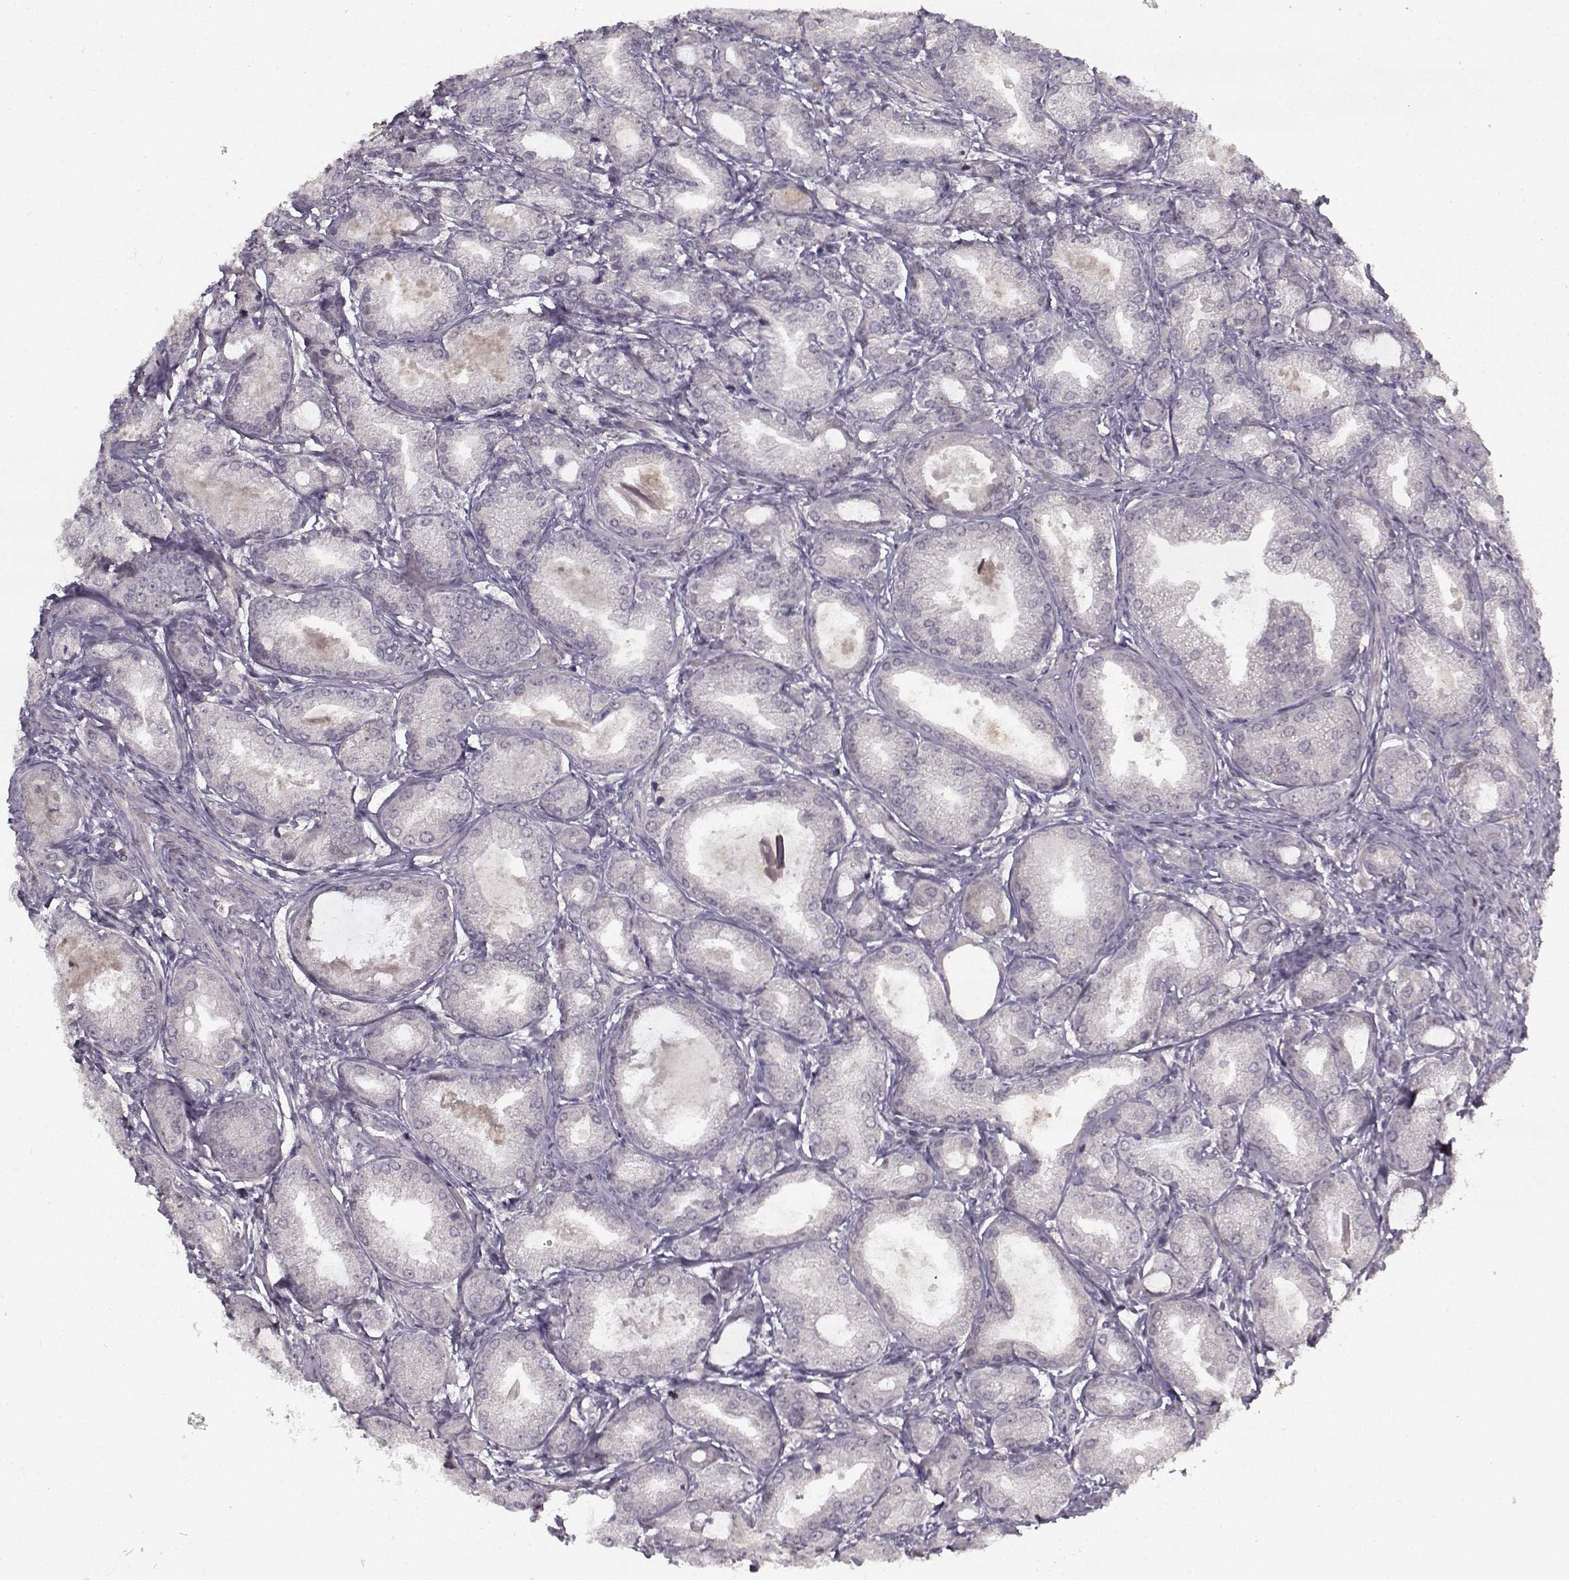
{"staining": {"intensity": "negative", "quantity": "none", "location": "none"}, "tissue": "prostate cancer", "cell_type": "Tumor cells", "image_type": "cancer", "snomed": [{"axis": "morphology", "description": "Adenocarcinoma, NOS"}, {"axis": "topography", "description": "Prostate and seminal vesicle, NOS"}, {"axis": "topography", "description": "Prostate"}], "caption": "Immunohistochemistry of adenocarcinoma (prostate) displays no expression in tumor cells. Brightfield microscopy of IHC stained with DAB (3,3'-diaminobenzidine) (brown) and hematoxylin (blue), captured at high magnification.", "gene": "LAMA2", "patient": {"sex": "male", "age": 77}}